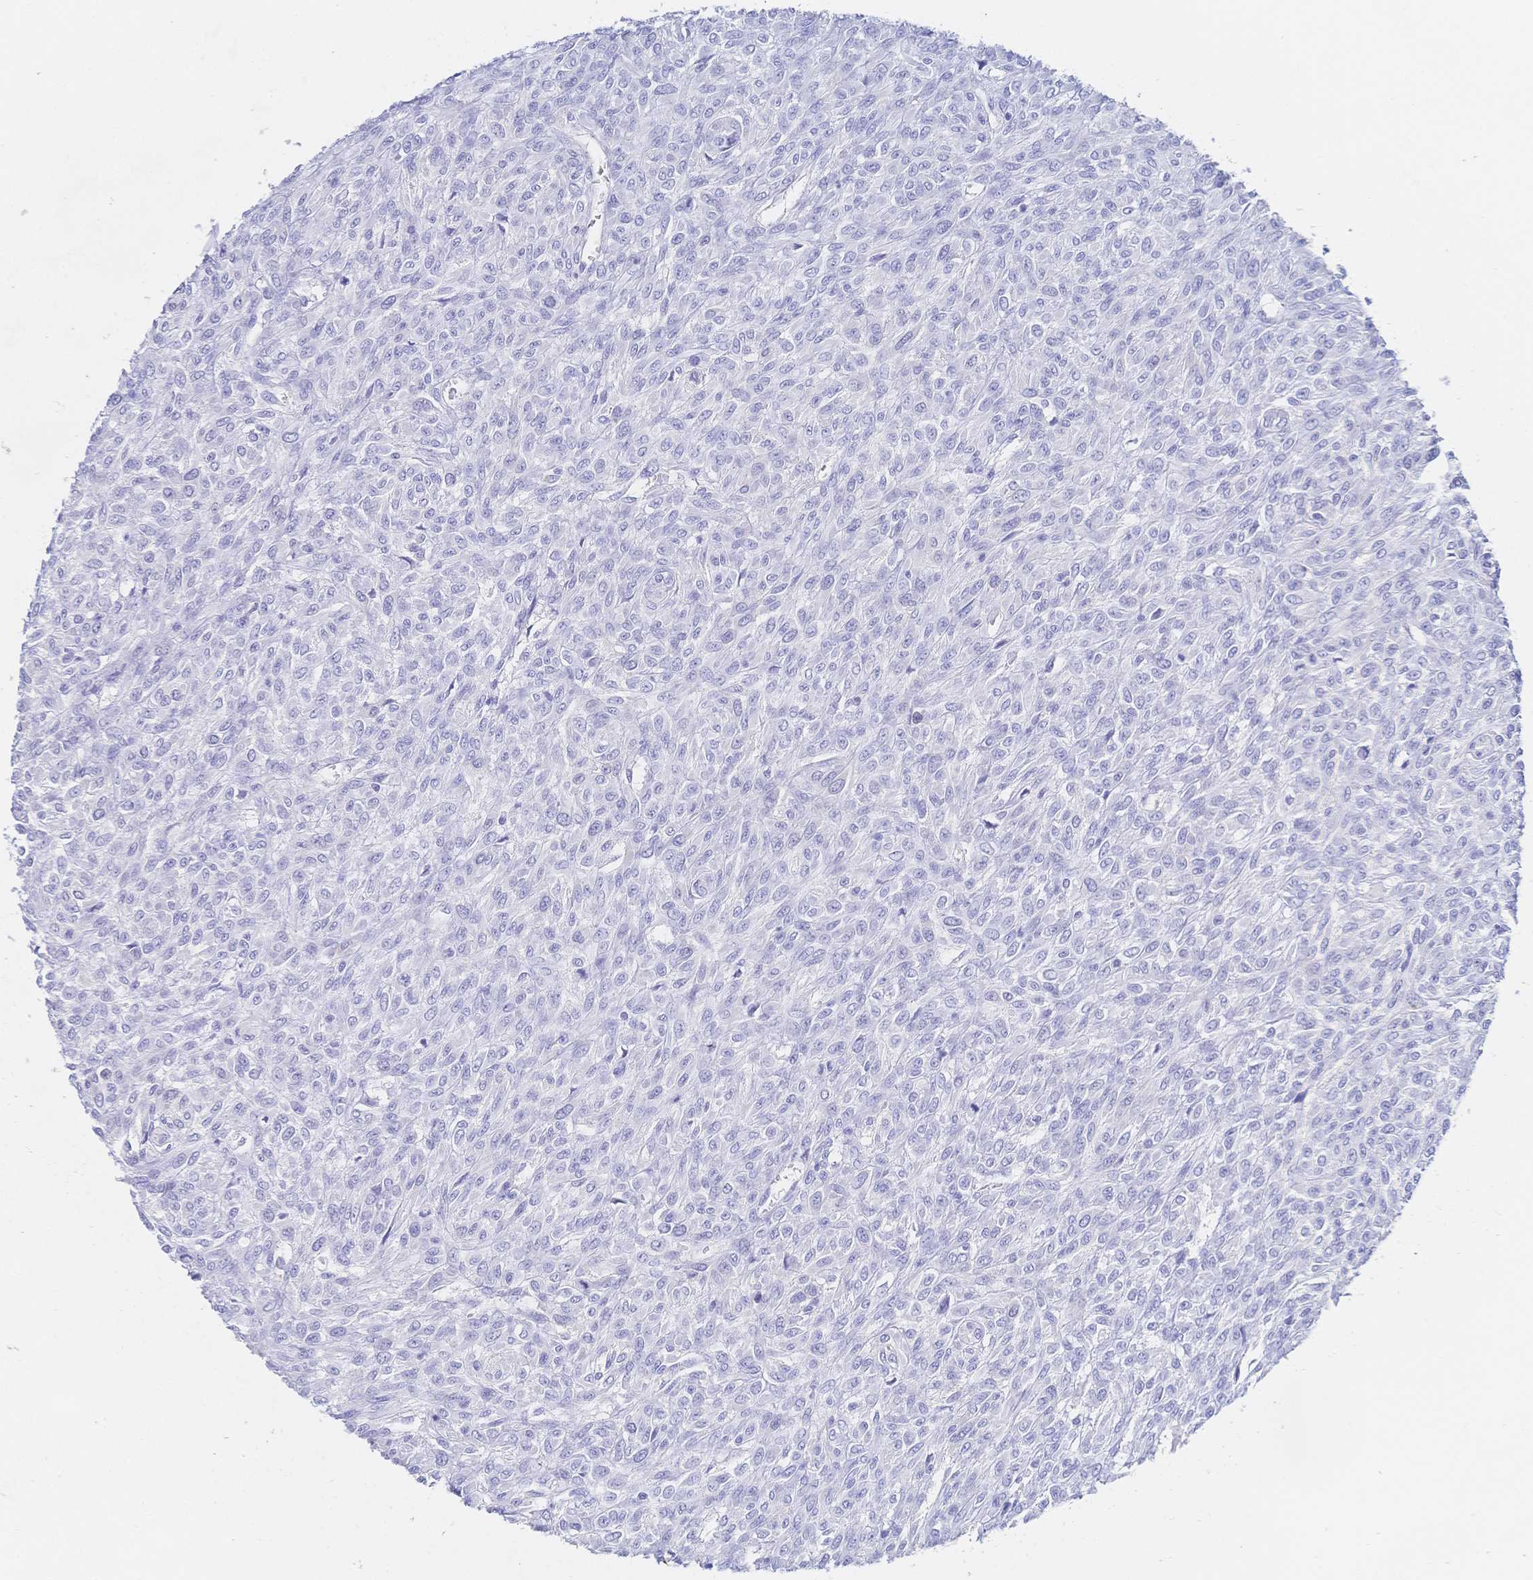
{"staining": {"intensity": "negative", "quantity": "none", "location": "none"}, "tissue": "renal cancer", "cell_type": "Tumor cells", "image_type": "cancer", "snomed": [{"axis": "morphology", "description": "Adenocarcinoma, NOS"}, {"axis": "topography", "description": "Kidney"}], "caption": "Image shows no significant protein staining in tumor cells of renal cancer.", "gene": "RRM1", "patient": {"sex": "male", "age": 58}}